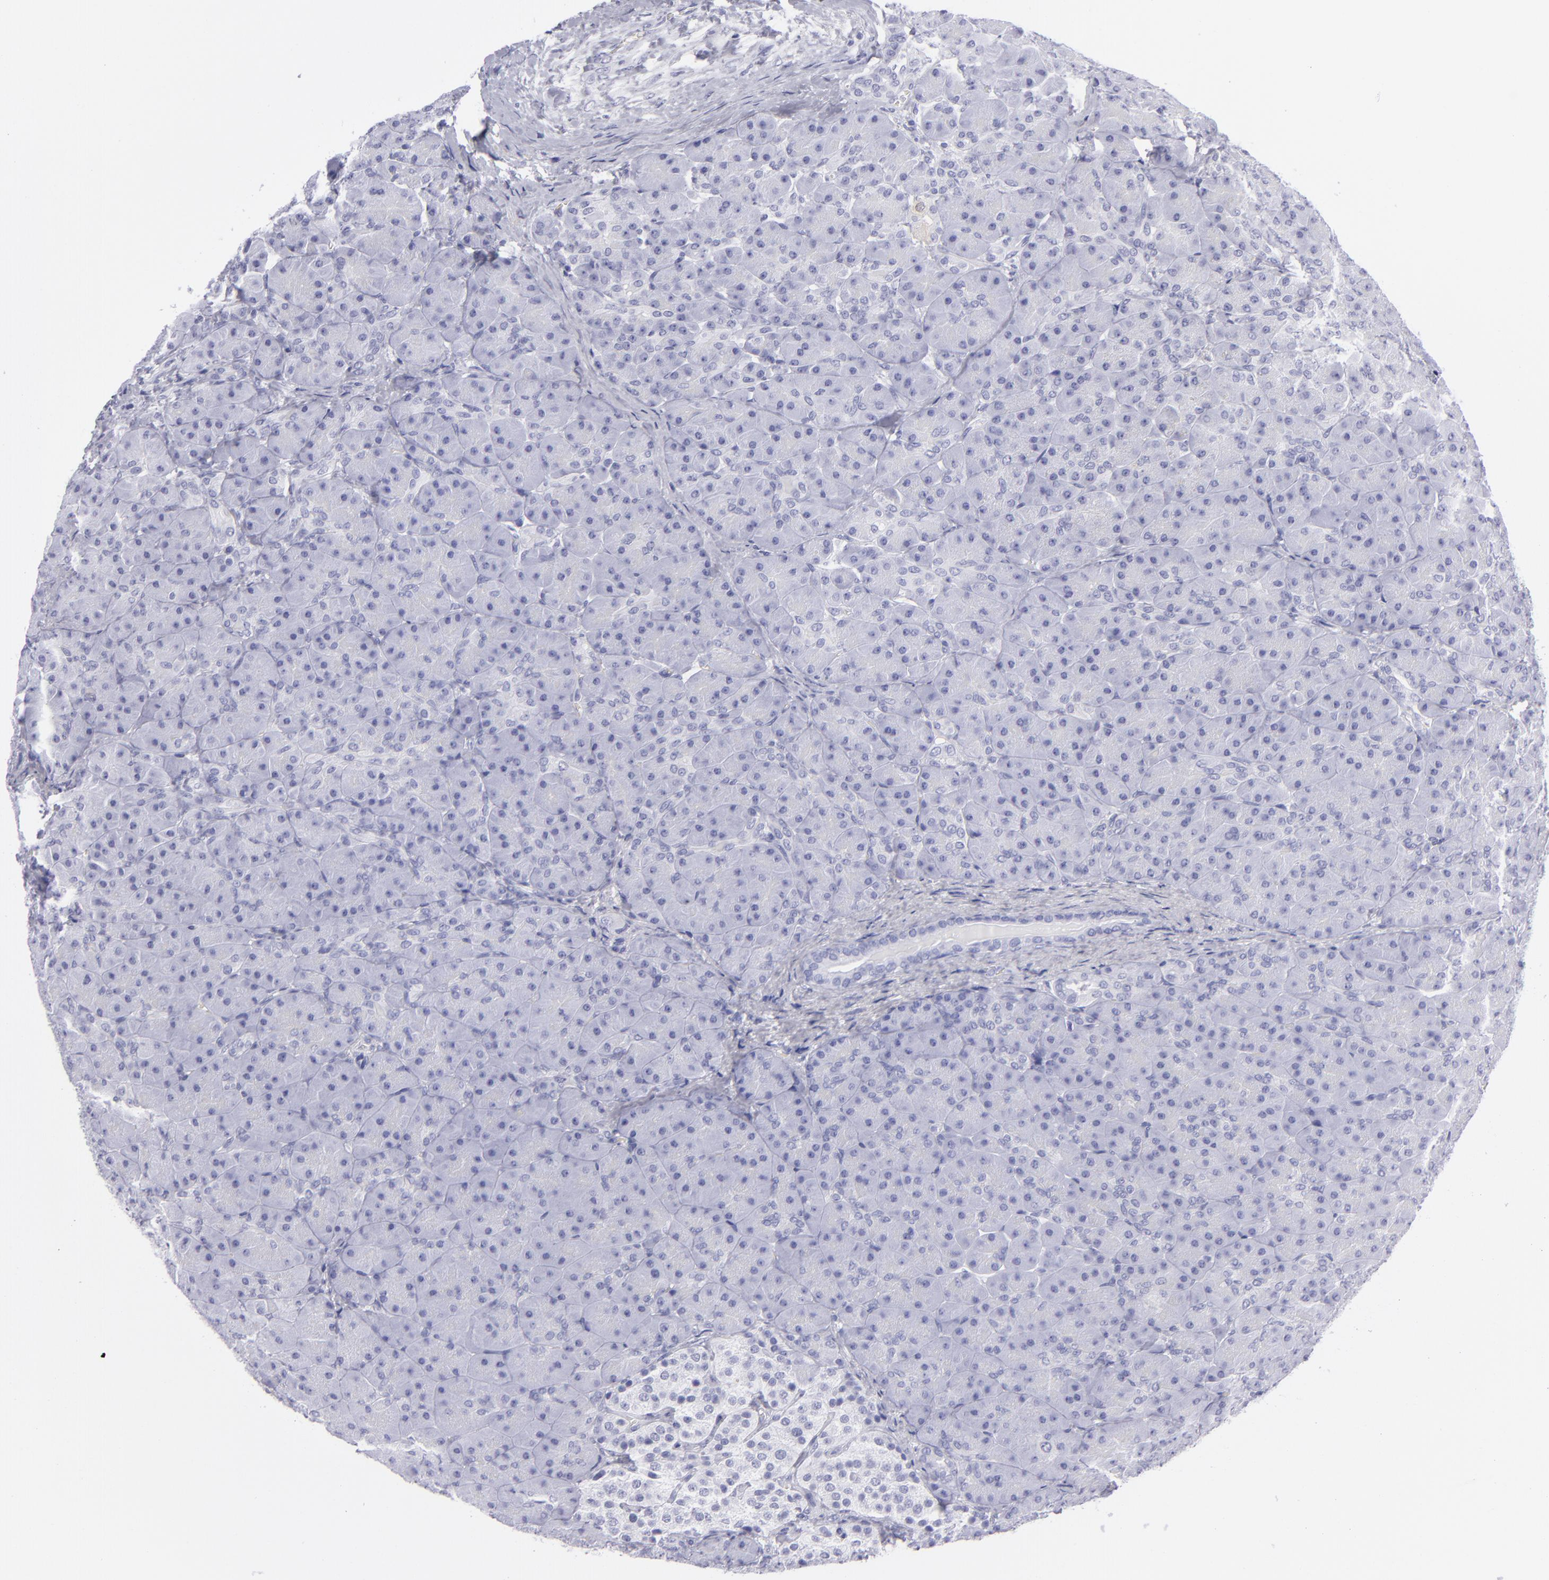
{"staining": {"intensity": "negative", "quantity": "none", "location": "none"}, "tissue": "pancreas", "cell_type": "Exocrine glandular cells", "image_type": "normal", "snomed": [{"axis": "morphology", "description": "Normal tissue, NOS"}, {"axis": "topography", "description": "Pancreas"}], "caption": "Immunohistochemistry (IHC) histopathology image of normal human pancreas stained for a protein (brown), which shows no positivity in exocrine glandular cells. (DAB IHC visualized using brightfield microscopy, high magnification).", "gene": "PVALB", "patient": {"sex": "male", "age": 66}}